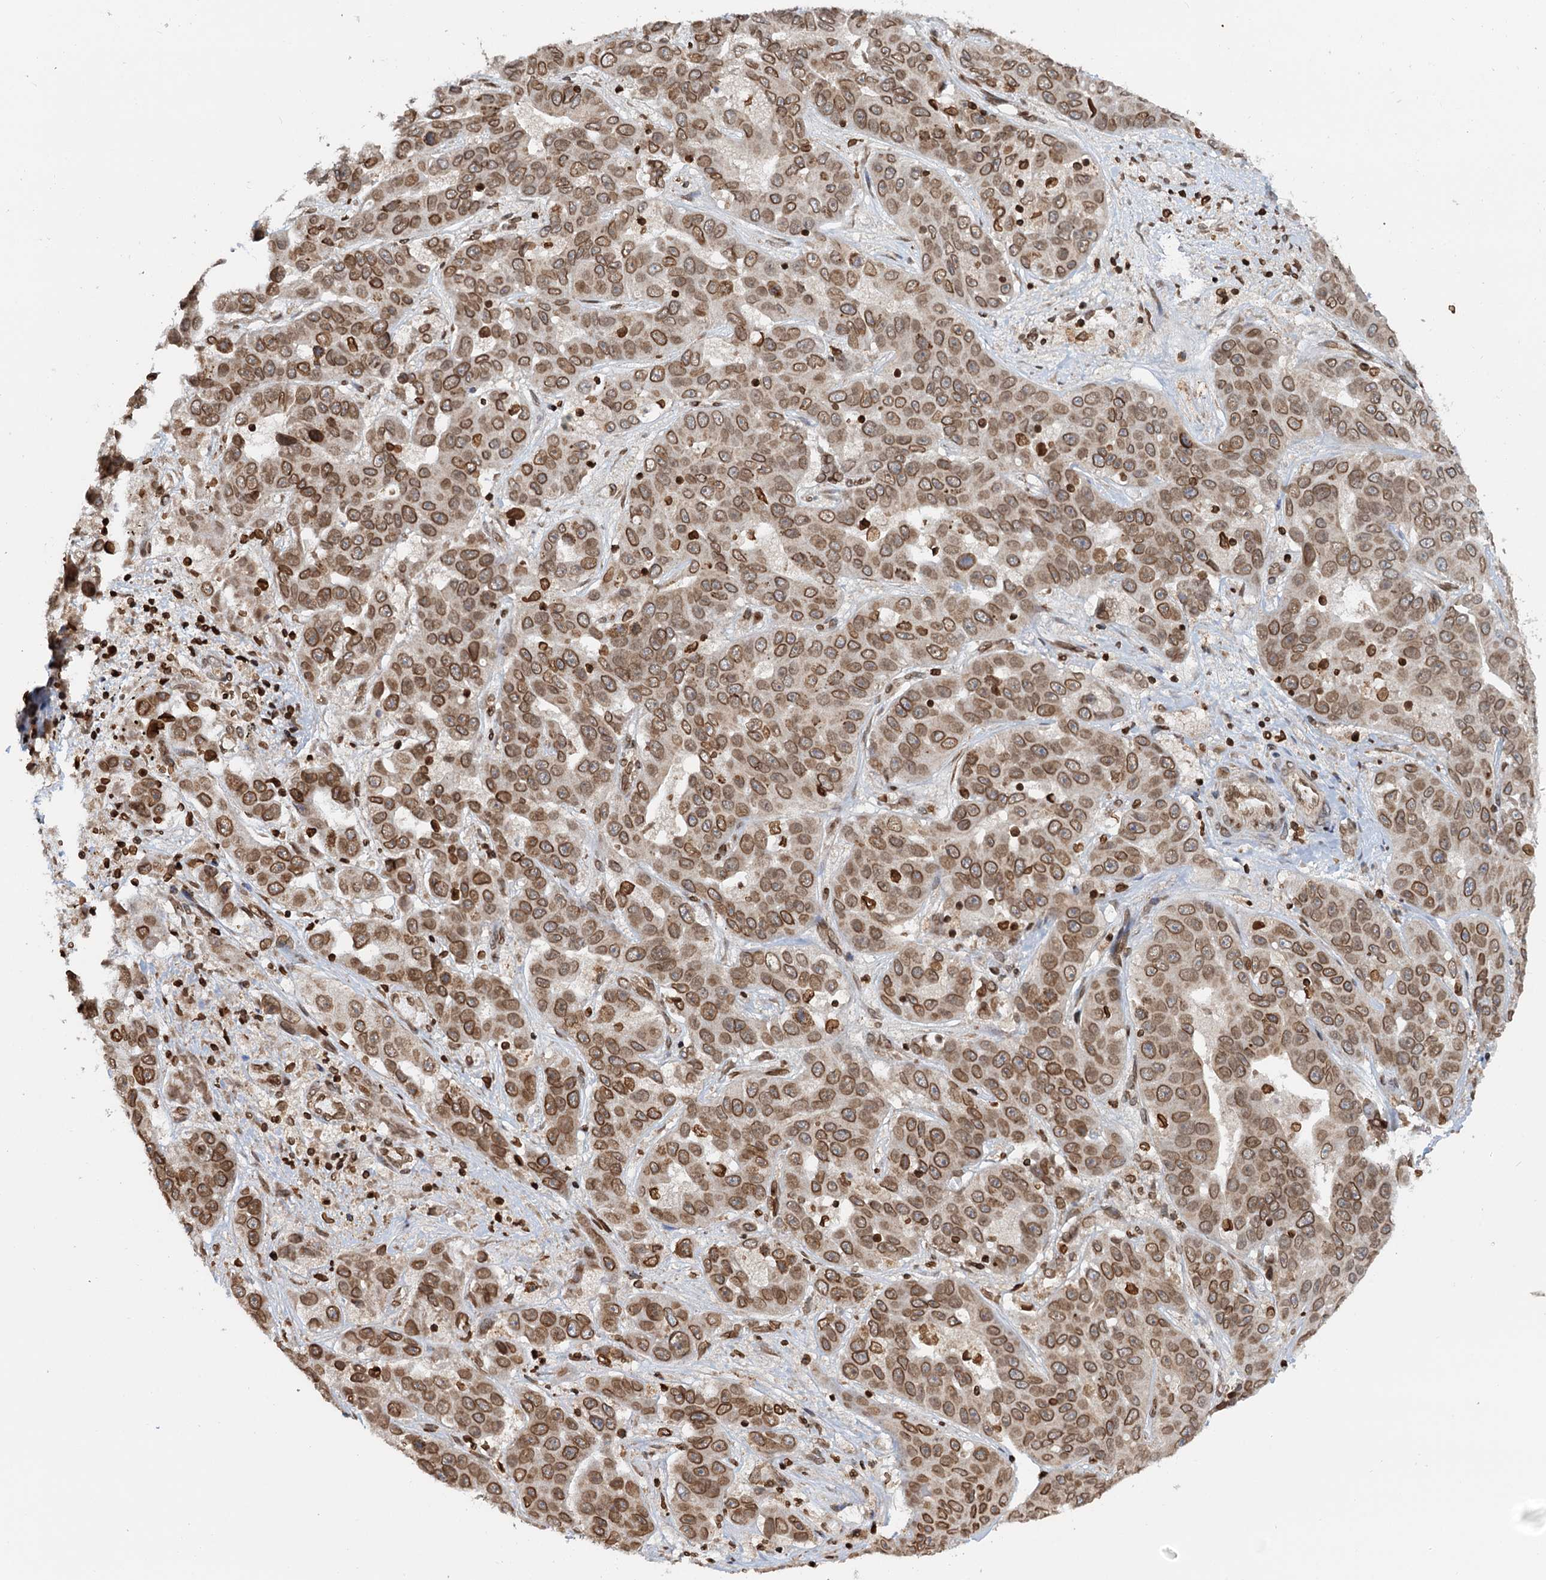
{"staining": {"intensity": "moderate", "quantity": ">75%", "location": "cytoplasmic/membranous,nuclear"}, "tissue": "liver cancer", "cell_type": "Tumor cells", "image_type": "cancer", "snomed": [{"axis": "morphology", "description": "Cholangiocarcinoma"}, {"axis": "topography", "description": "Liver"}], "caption": "Immunohistochemical staining of human liver cancer reveals medium levels of moderate cytoplasmic/membranous and nuclear protein positivity in approximately >75% of tumor cells. The staining is performed using DAB (3,3'-diaminobenzidine) brown chromogen to label protein expression. The nuclei are counter-stained blue using hematoxylin.", "gene": "ZC3H13", "patient": {"sex": "female", "age": 52}}